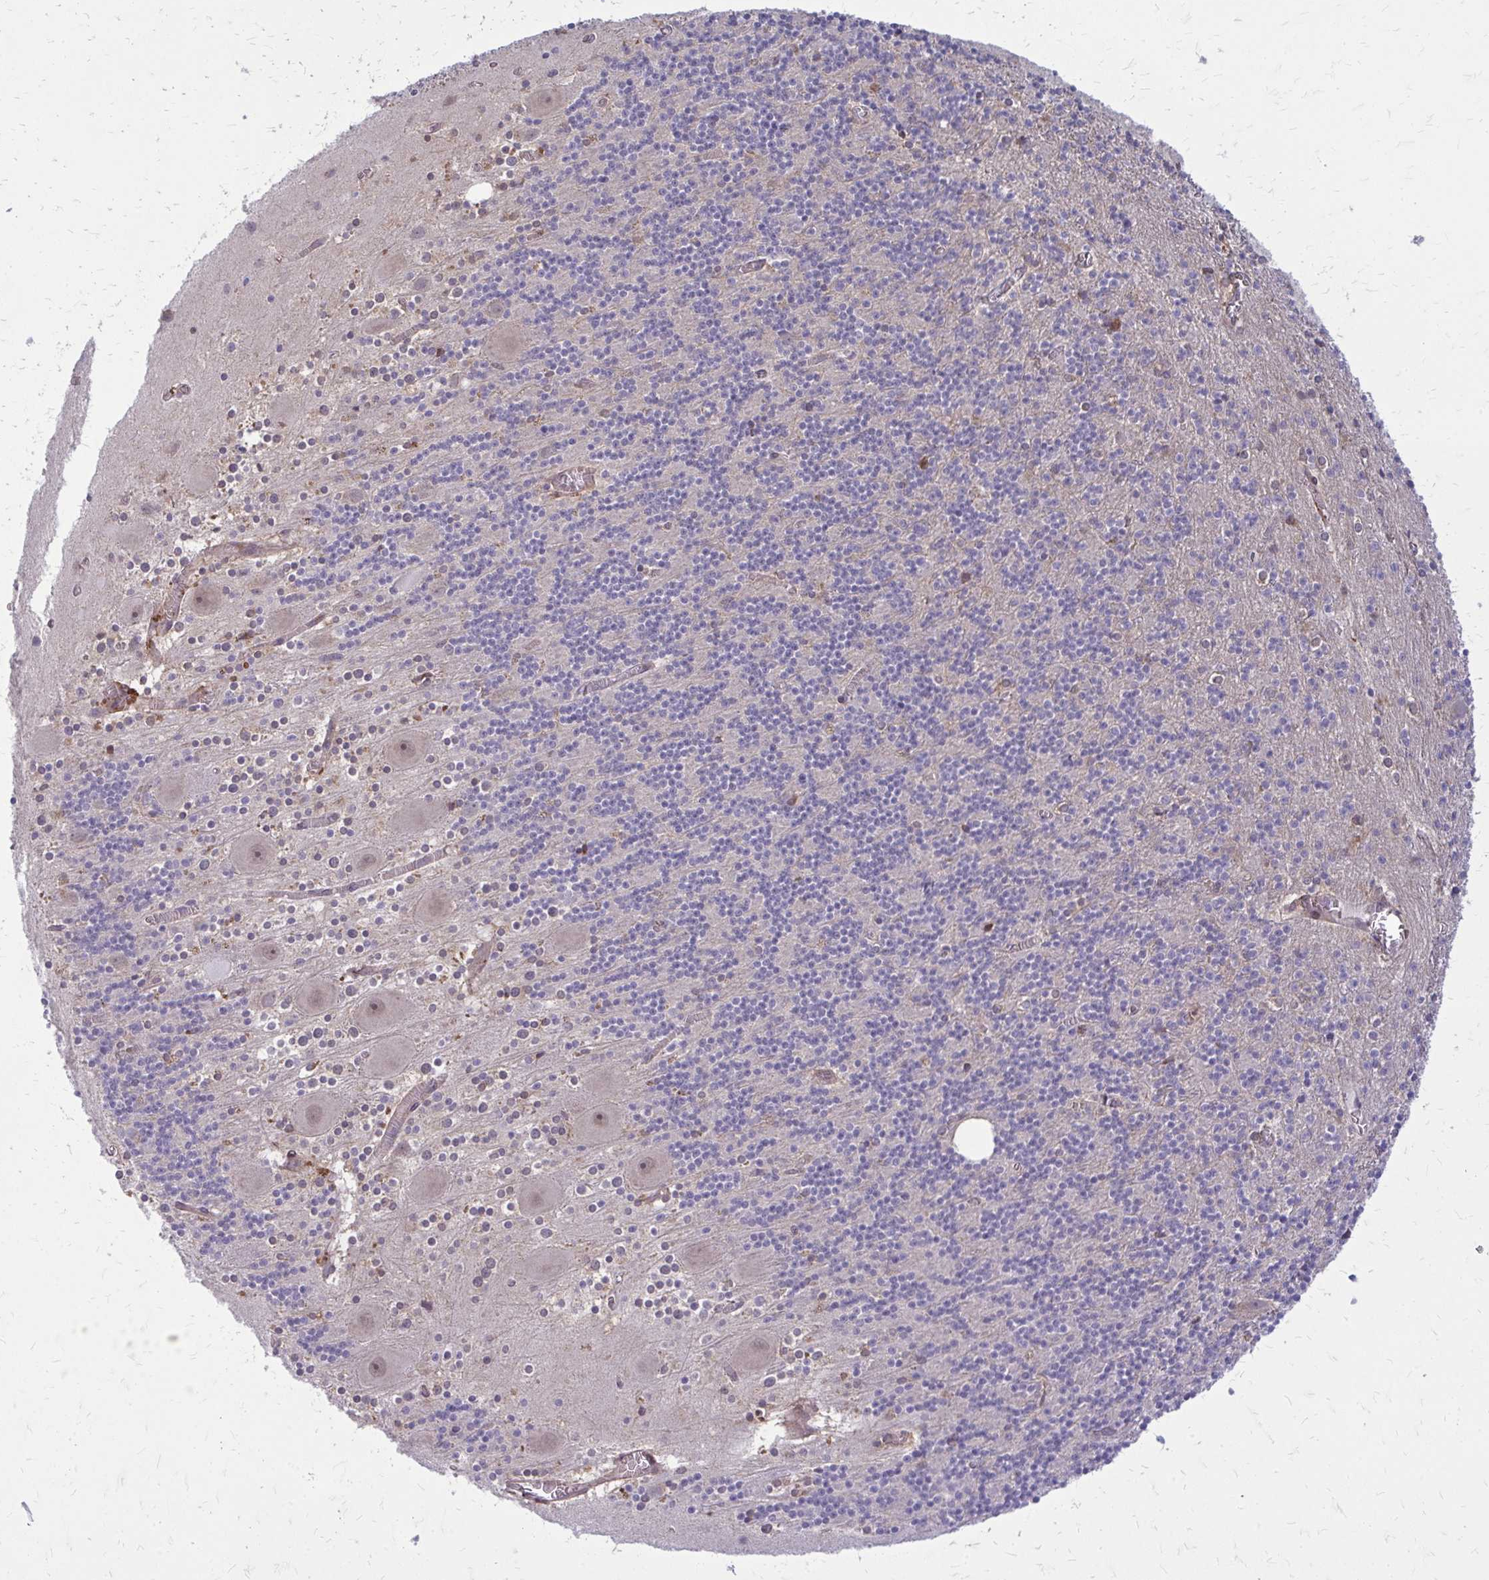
{"staining": {"intensity": "negative", "quantity": "none", "location": "none"}, "tissue": "cerebellum", "cell_type": "Cells in granular layer", "image_type": "normal", "snomed": [{"axis": "morphology", "description": "Normal tissue, NOS"}, {"axis": "topography", "description": "Cerebellum"}], "caption": "This is a histopathology image of IHC staining of normal cerebellum, which shows no positivity in cells in granular layer. (Stains: DAB (3,3'-diaminobenzidine) IHC with hematoxylin counter stain, Microscopy: brightfield microscopy at high magnification).", "gene": "OXNAD1", "patient": {"sex": "male", "age": 70}}